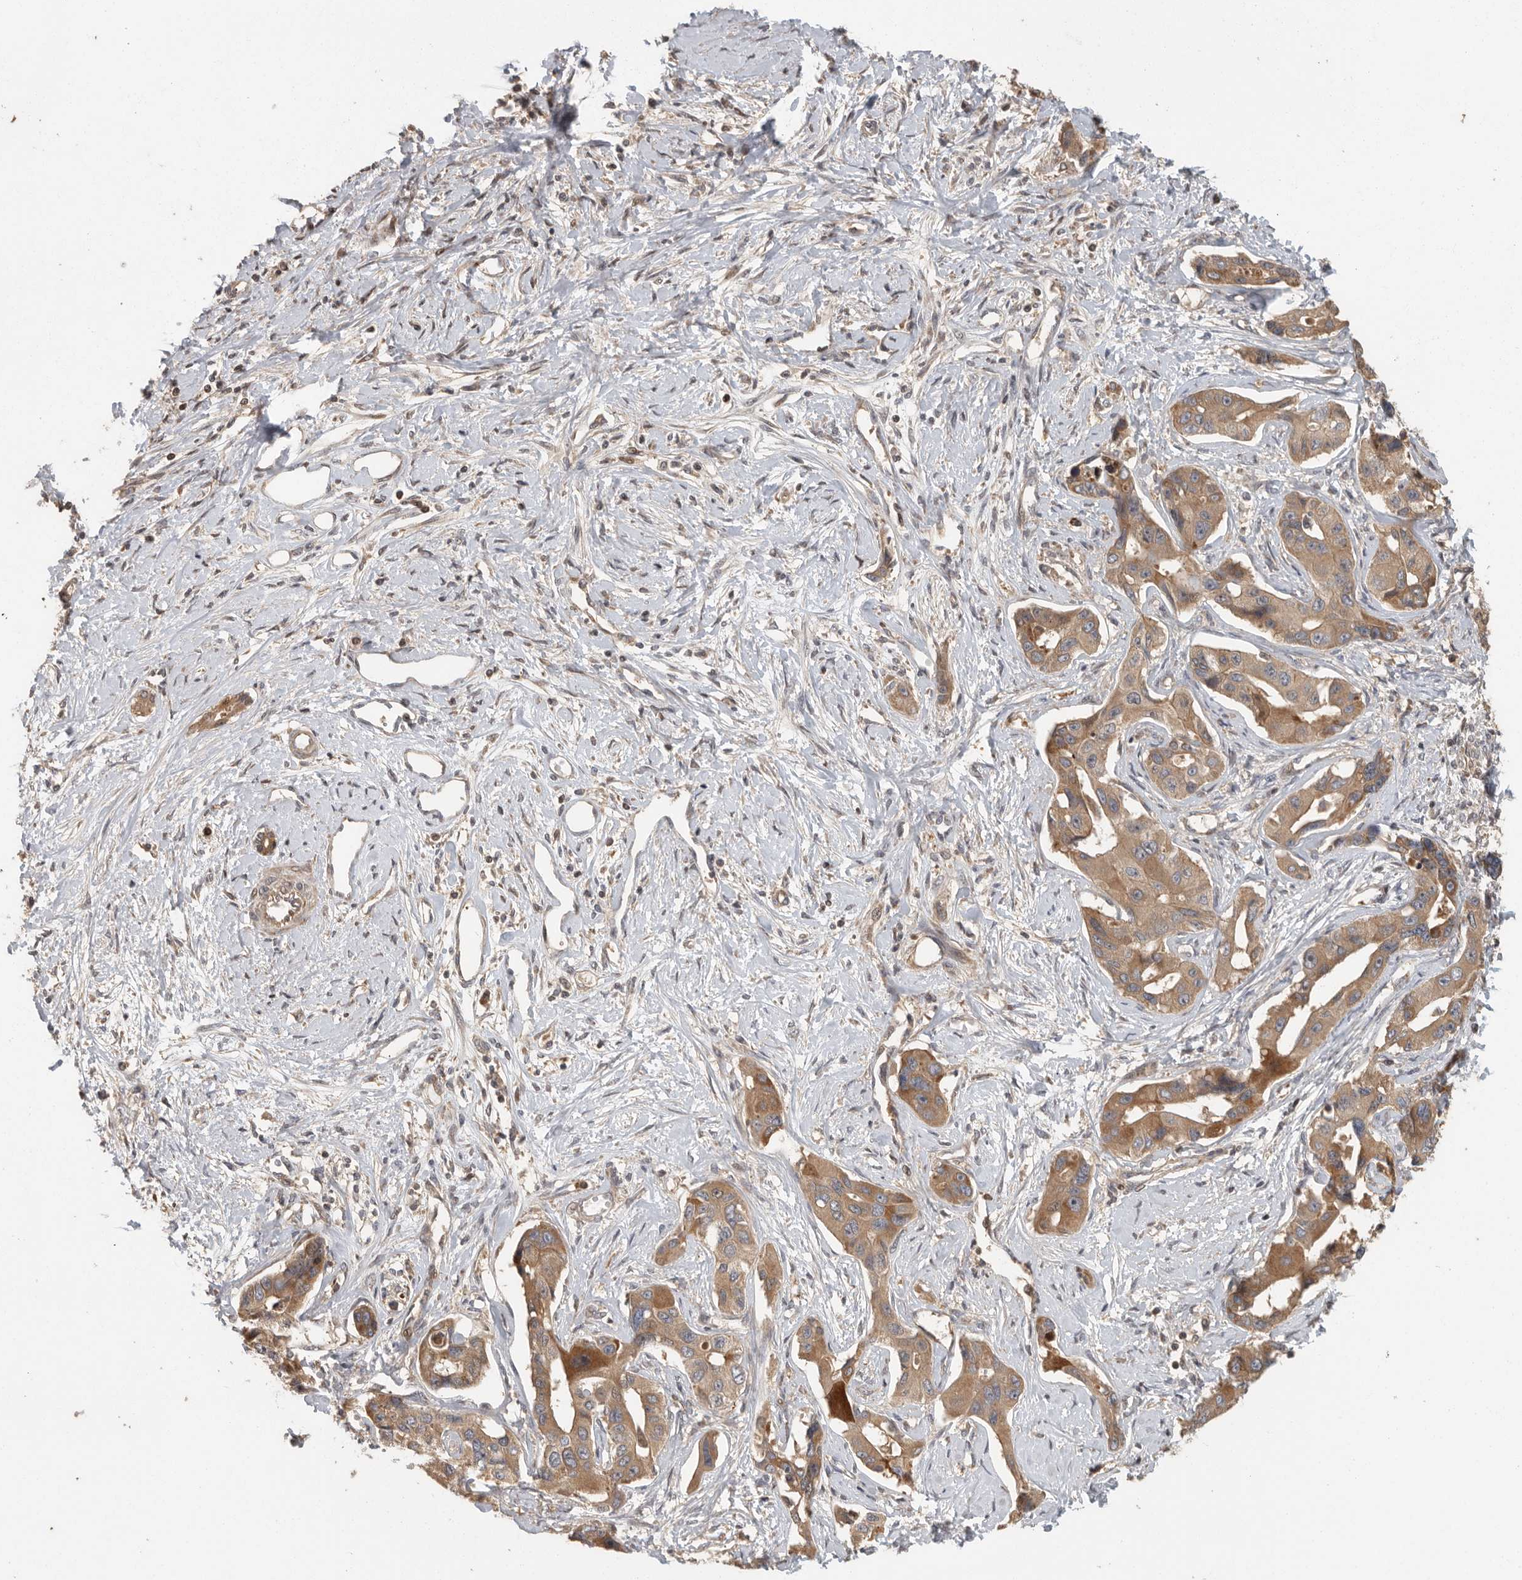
{"staining": {"intensity": "weak", "quantity": ">75%", "location": "cytoplasmic/membranous"}, "tissue": "liver cancer", "cell_type": "Tumor cells", "image_type": "cancer", "snomed": [{"axis": "morphology", "description": "Cholangiocarcinoma"}, {"axis": "topography", "description": "Liver"}], "caption": "Immunohistochemistry staining of liver cancer (cholangiocarcinoma), which exhibits low levels of weak cytoplasmic/membranous staining in about >75% of tumor cells indicating weak cytoplasmic/membranous protein staining. The staining was performed using DAB (brown) for protein detection and nuclei were counterstained in hematoxylin (blue).", "gene": "SWT1", "patient": {"sex": "male", "age": 59}}